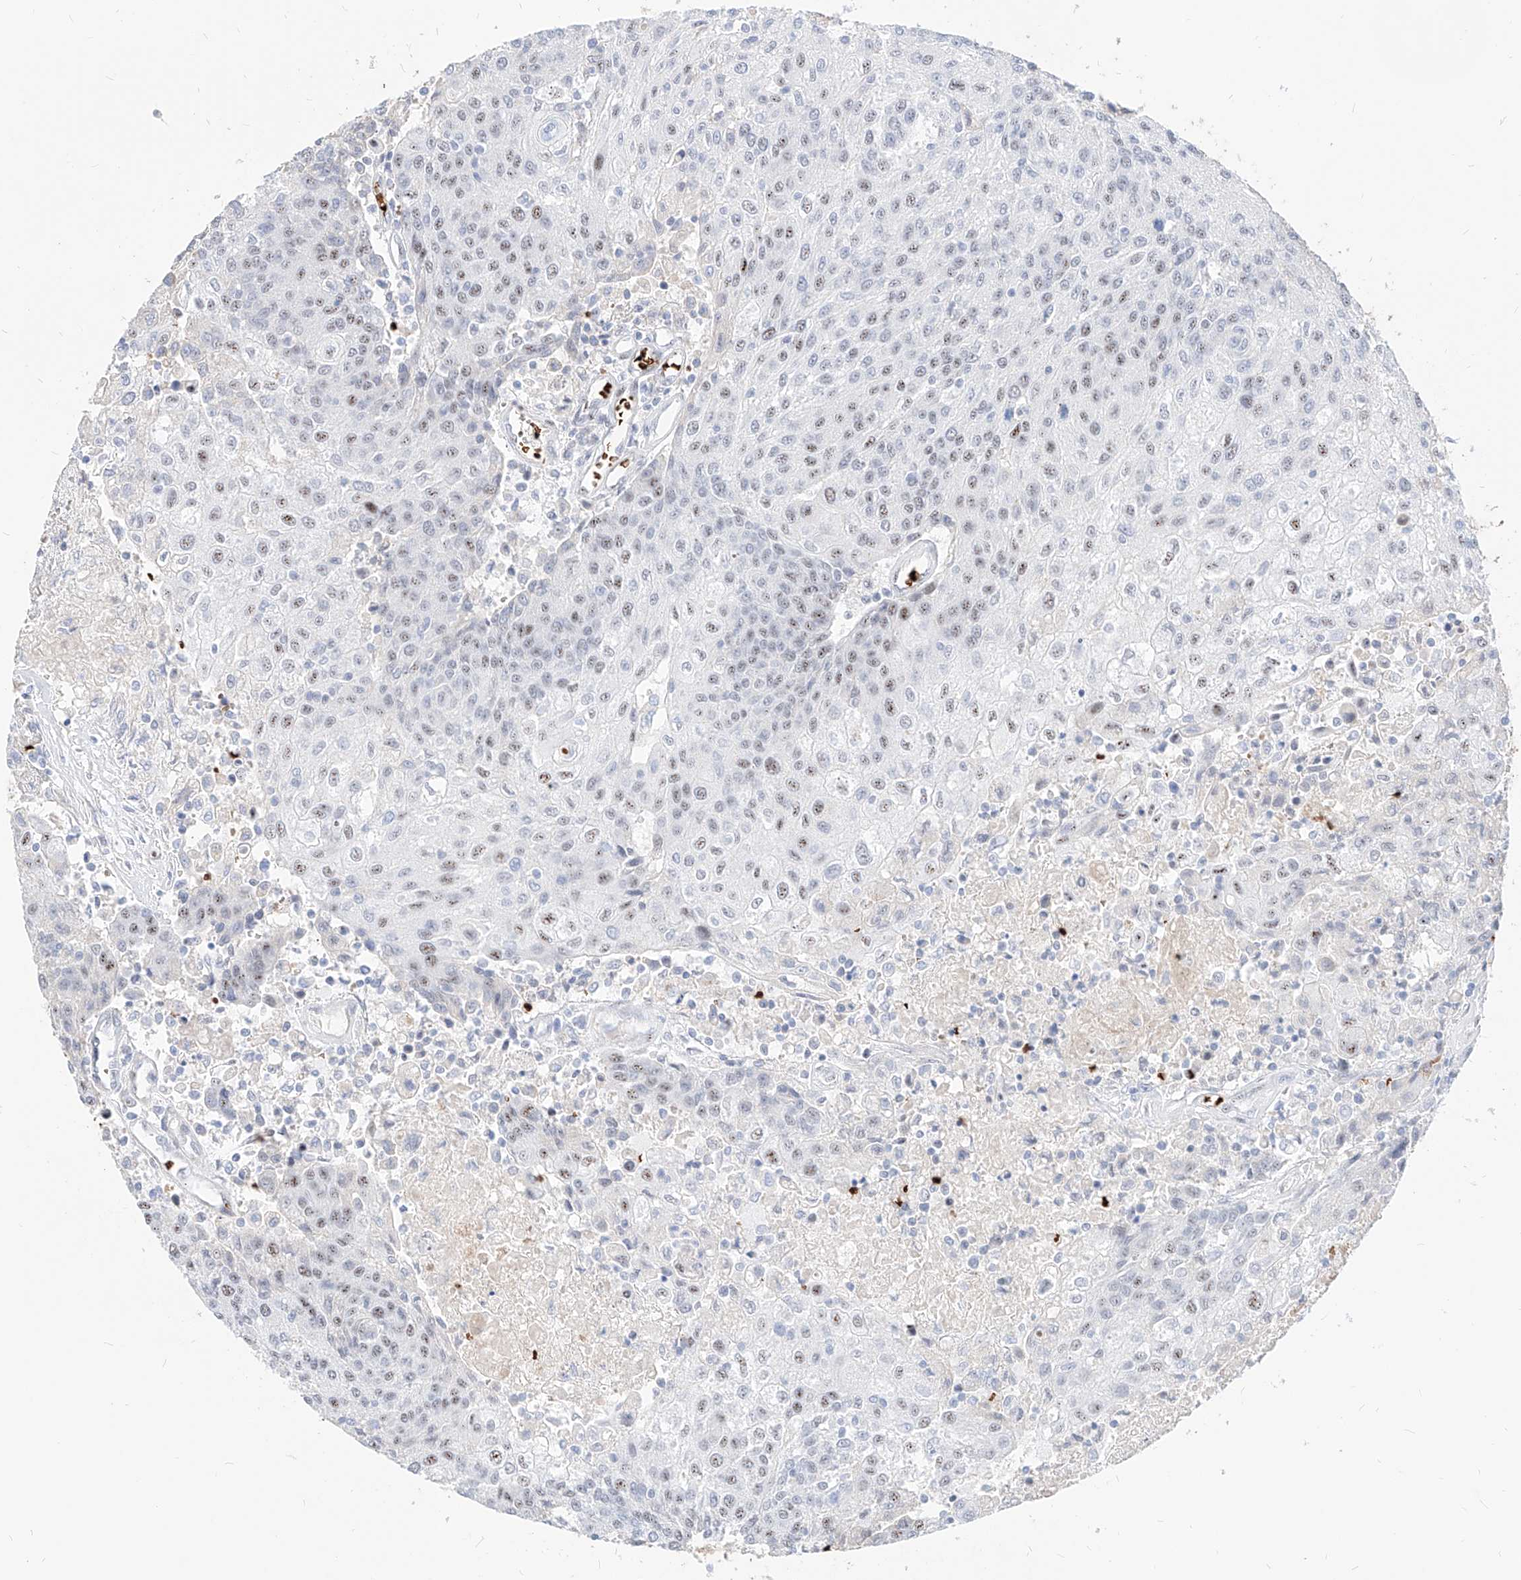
{"staining": {"intensity": "weak", "quantity": "25%-75%", "location": "nuclear"}, "tissue": "urothelial cancer", "cell_type": "Tumor cells", "image_type": "cancer", "snomed": [{"axis": "morphology", "description": "Urothelial carcinoma, High grade"}, {"axis": "topography", "description": "Urinary bladder"}], "caption": "Immunohistochemistry (IHC) image of urothelial cancer stained for a protein (brown), which reveals low levels of weak nuclear expression in approximately 25%-75% of tumor cells.", "gene": "ZFP42", "patient": {"sex": "female", "age": 85}}